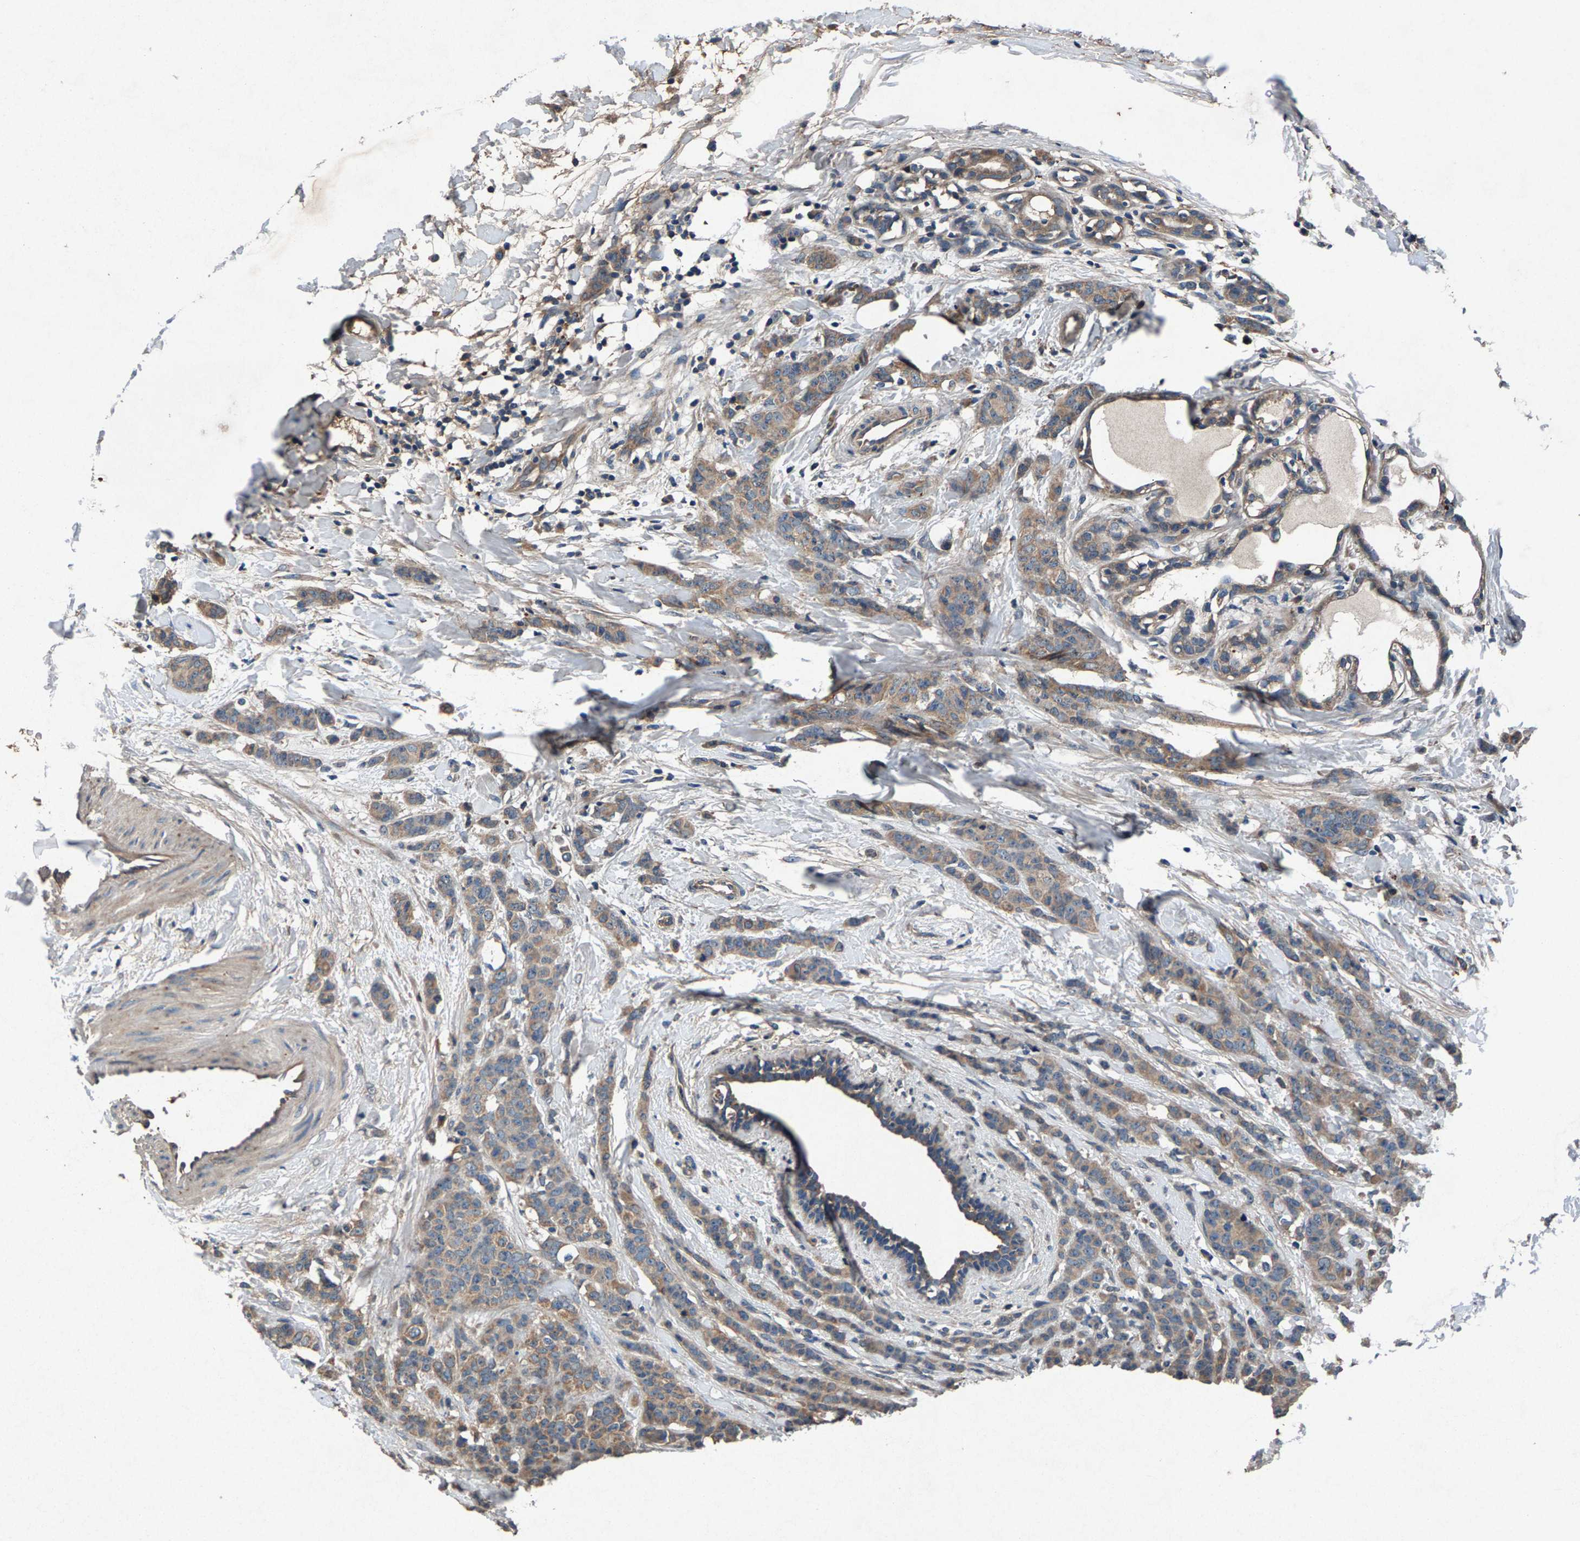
{"staining": {"intensity": "weak", "quantity": ">75%", "location": "cytoplasmic/membranous"}, "tissue": "breast cancer", "cell_type": "Tumor cells", "image_type": "cancer", "snomed": [{"axis": "morphology", "description": "Normal tissue, NOS"}, {"axis": "morphology", "description": "Duct carcinoma"}, {"axis": "topography", "description": "Breast"}], "caption": "Human breast cancer (infiltrating ductal carcinoma) stained with a brown dye shows weak cytoplasmic/membranous positive positivity in approximately >75% of tumor cells.", "gene": "PRXL2C", "patient": {"sex": "female", "age": 40}}